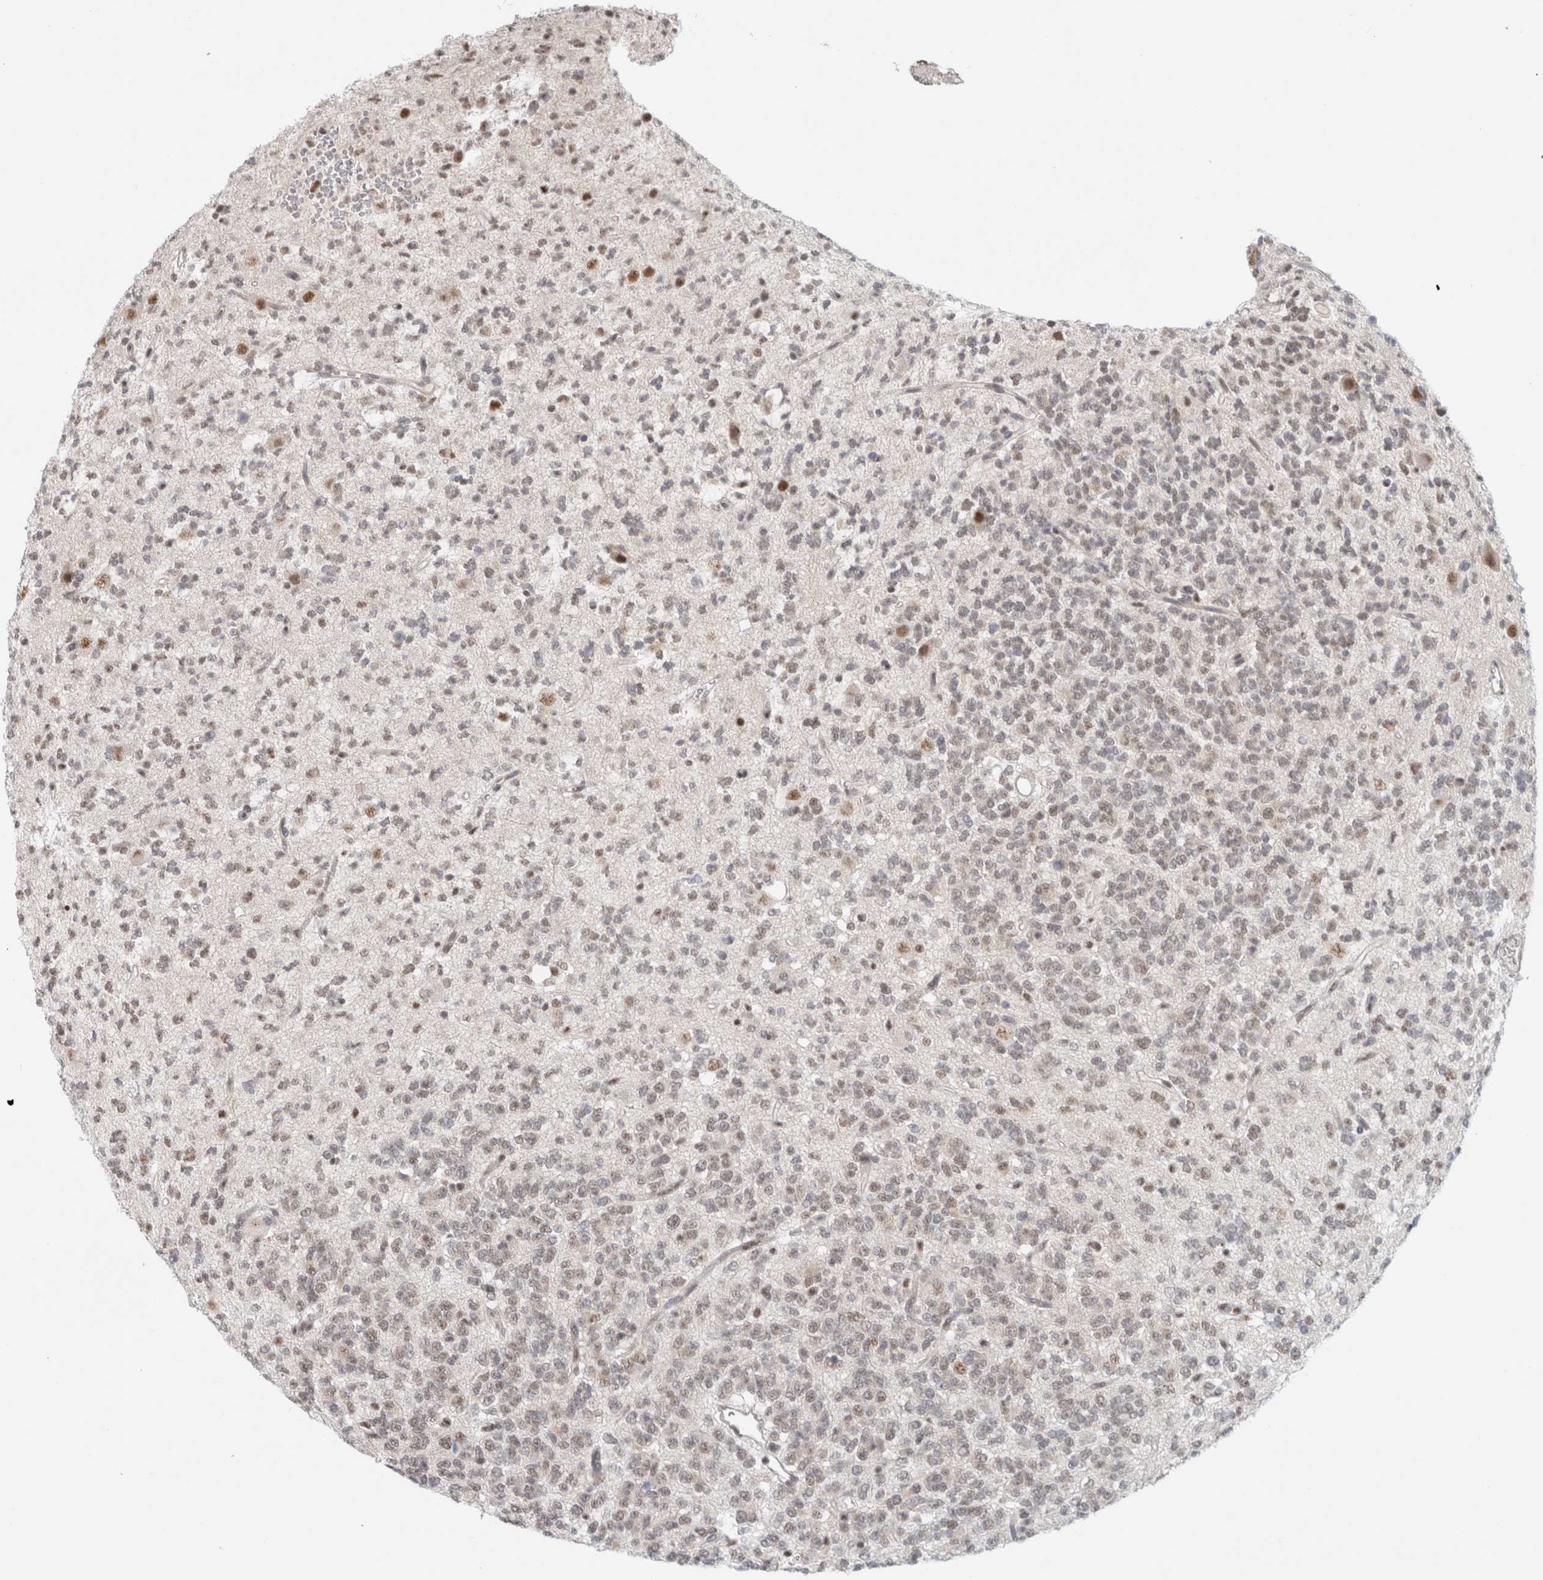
{"staining": {"intensity": "weak", "quantity": "25%-75%", "location": "nuclear"}, "tissue": "glioma", "cell_type": "Tumor cells", "image_type": "cancer", "snomed": [{"axis": "morphology", "description": "Glioma, malignant, Low grade"}, {"axis": "topography", "description": "Brain"}], "caption": "A photomicrograph showing weak nuclear expression in about 25%-75% of tumor cells in low-grade glioma (malignant), as visualized by brown immunohistochemical staining.", "gene": "TRMT12", "patient": {"sex": "male", "age": 38}}